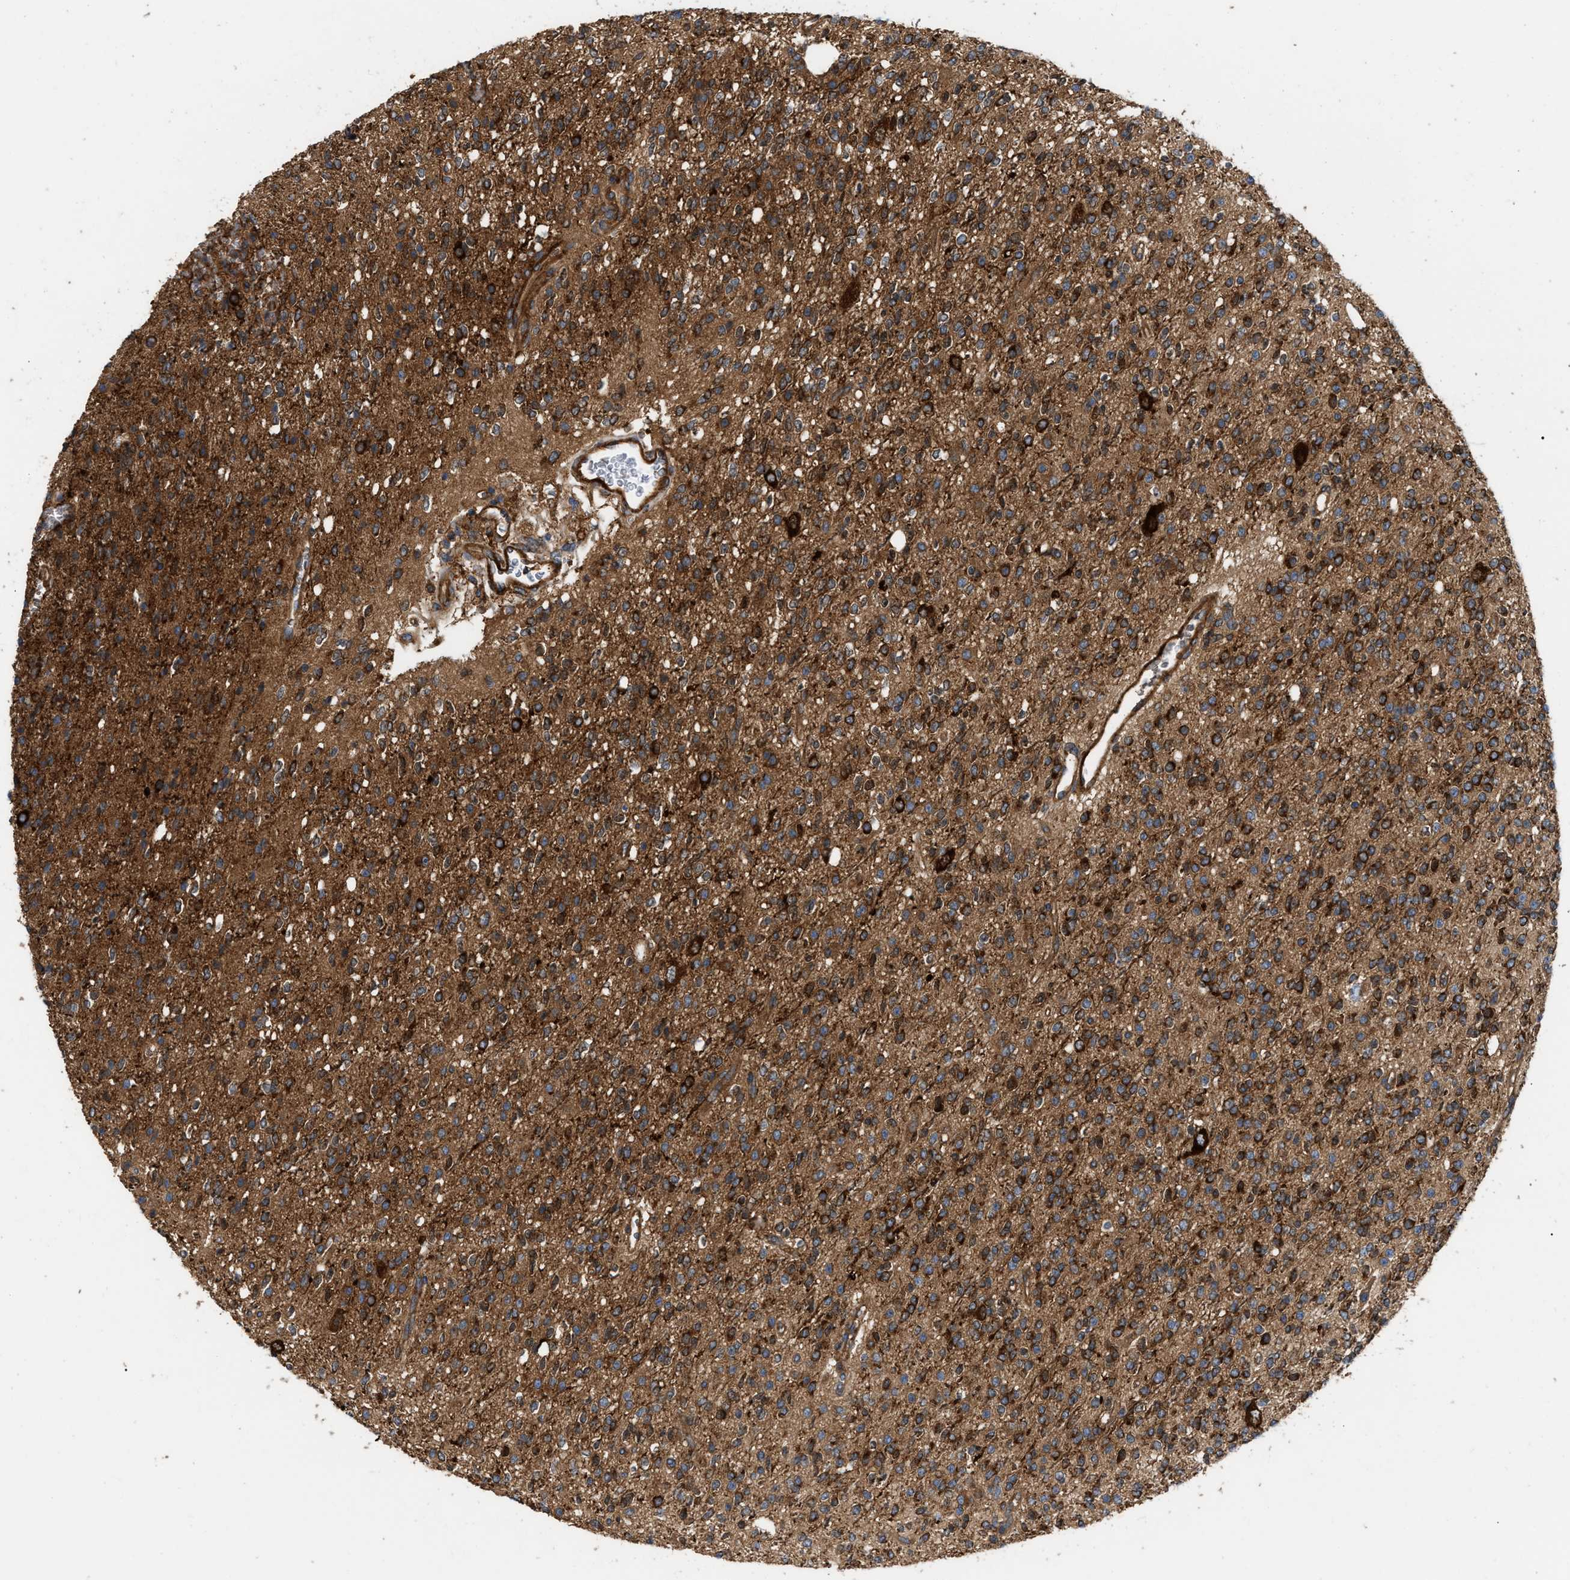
{"staining": {"intensity": "strong", "quantity": ">75%", "location": "cytoplasmic/membranous"}, "tissue": "glioma", "cell_type": "Tumor cells", "image_type": "cancer", "snomed": [{"axis": "morphology", "description": "Glioma, malignant, High grade"}, {"axis": "topography", "description": "Brain"}], "caption": "Protein positivity by immunohistochemistry (IHC) displays strong cytoplasmic/membranous expression in about >75% of tumor cells in glioma.", "gene": "RABEP1", "patient": {"sex": "male", "age": 34}}